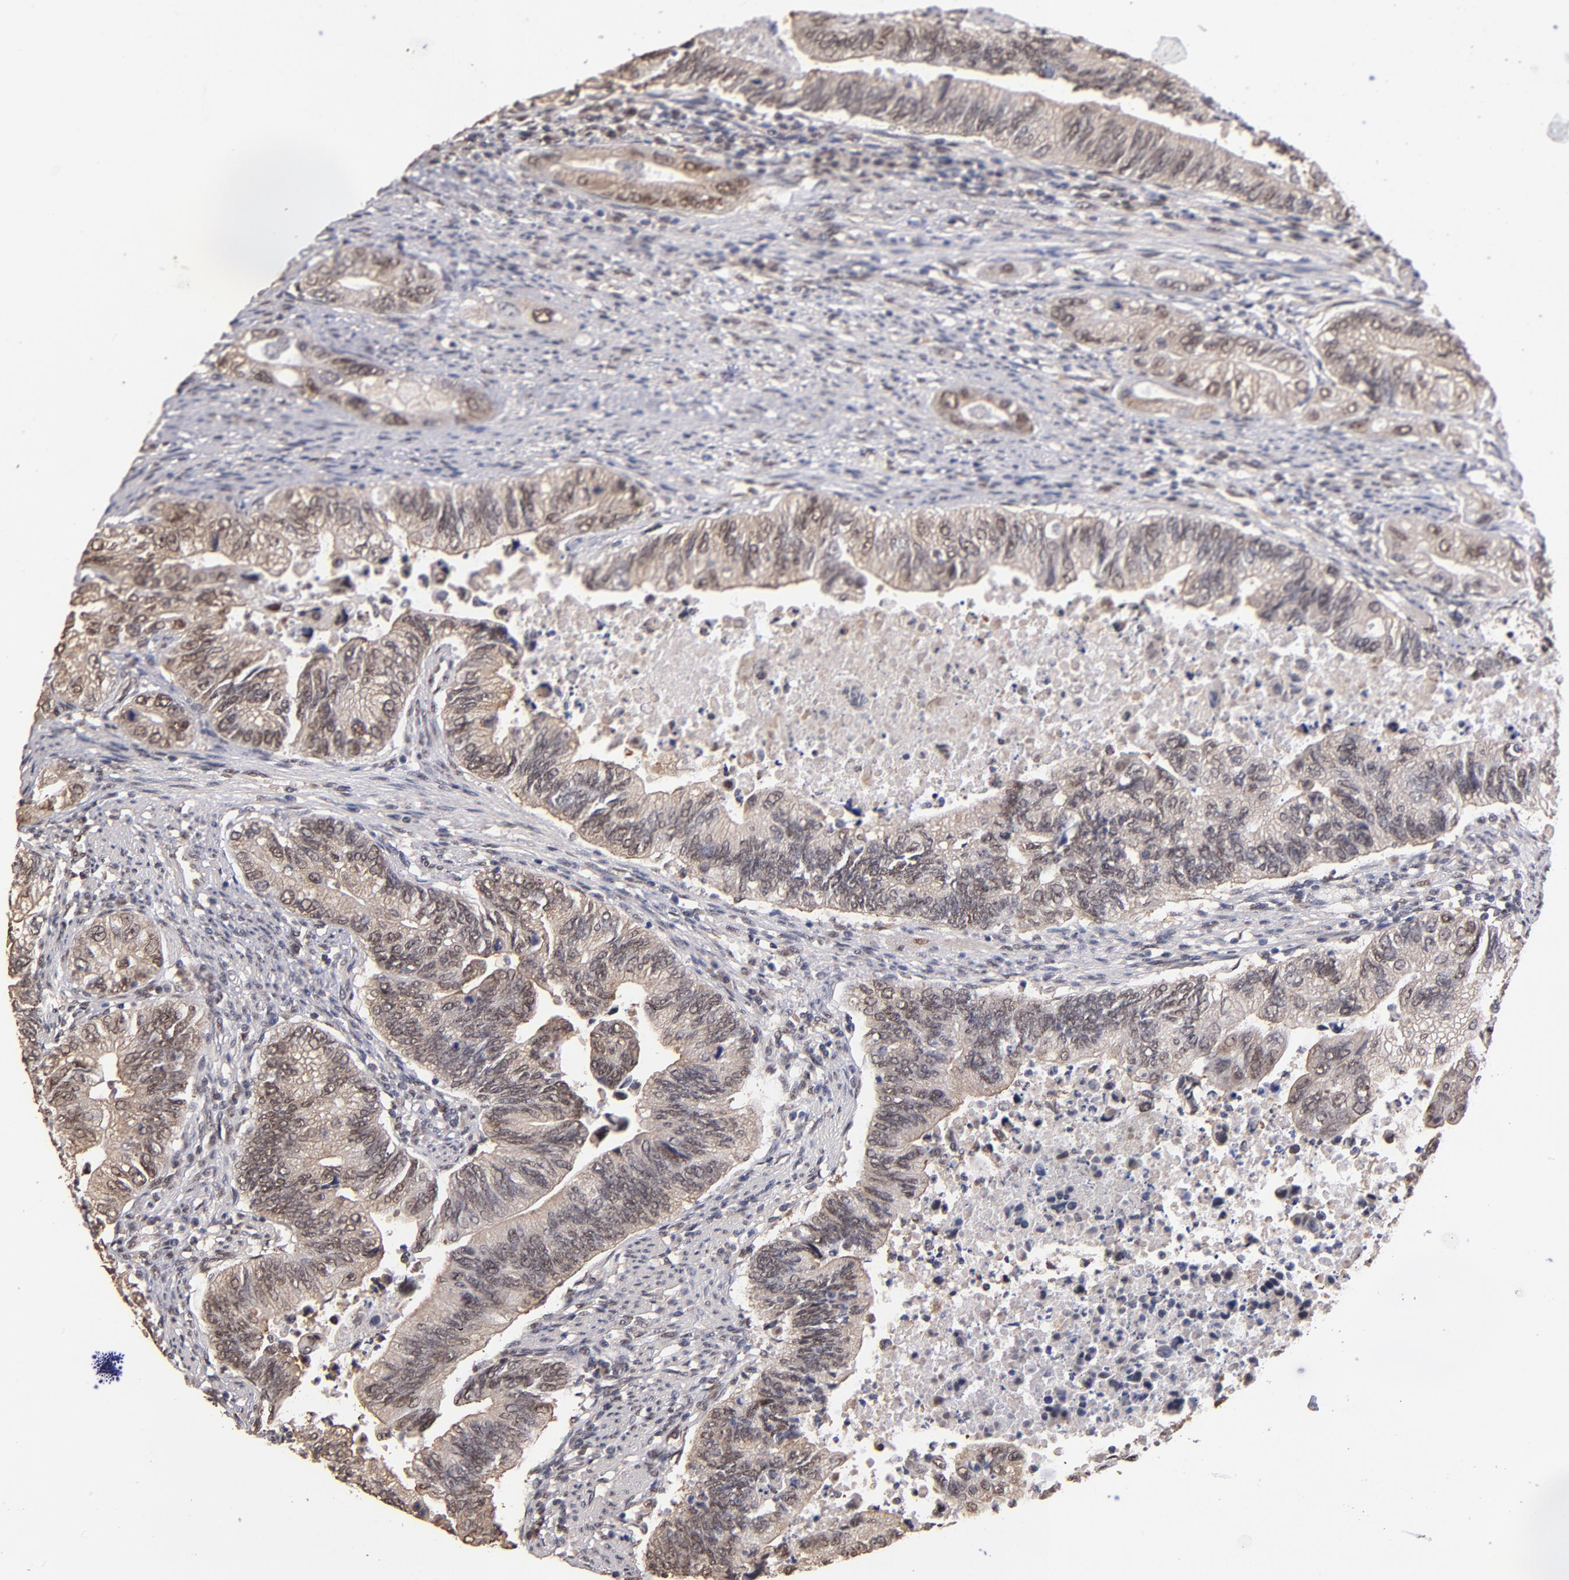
{"staining": {"intensity": "weak", "quantity": "25%-75%", "location": "cytoplasmic/membranous"}, "tissue": "colorectal cancer", "cell_type": "Tumor cells", "image_type": "cancer", "snomed": [{"axis": "morphology", "description": "Adenocarcinoma, NOS"}, {"axis": "topography", "description": "Colon"}], "caption": "This photomicrograph displays colorectal adenocarcinoma stained with immunohistochemistry (IHC) to label a protein in brown. The cytoplasmic/membranous of tumor cells show weak positivity for the protein. Nuclei are counter-stained blue.", "gene": "PSMD10", "patient": {"sex": "female", "age": 11}}